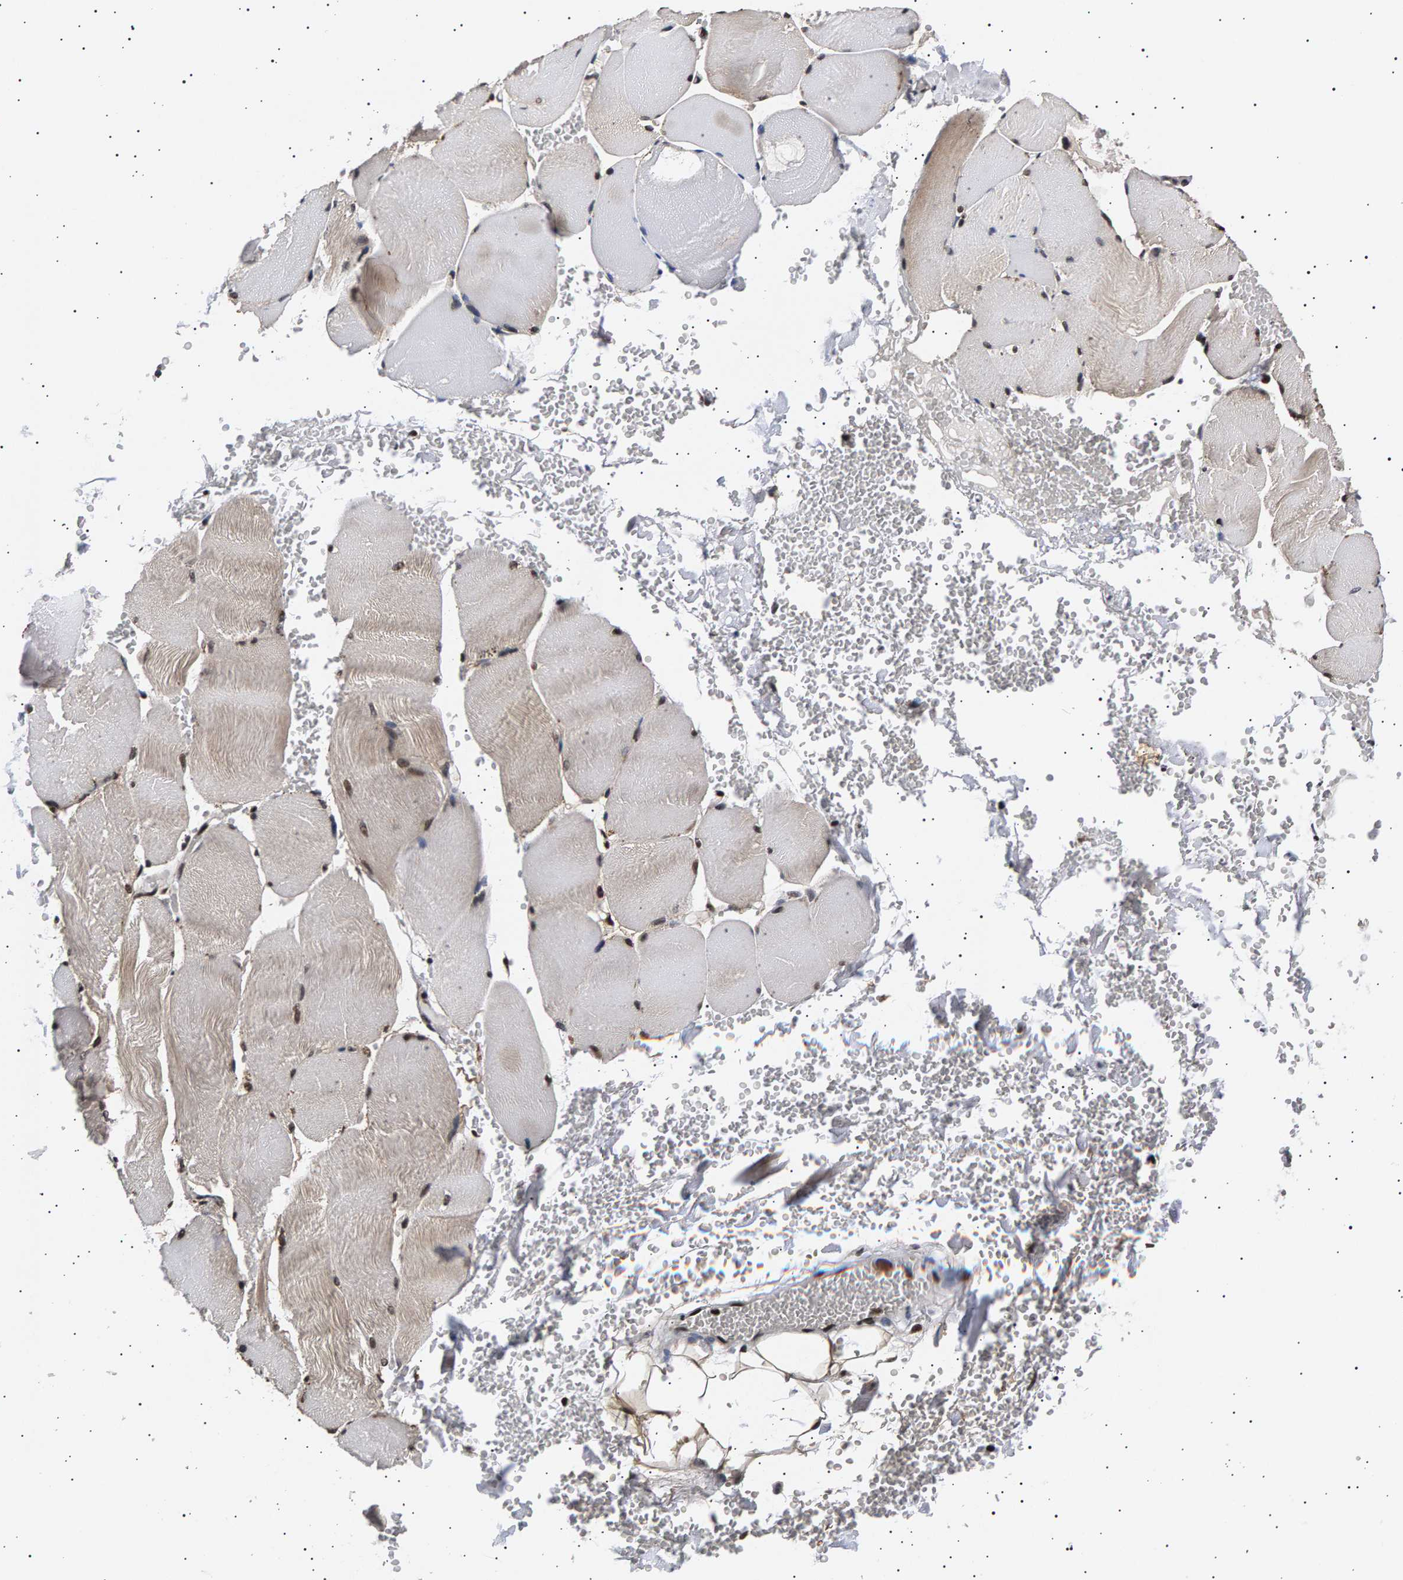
{"staining": {"intensity": "moderate", "quantity": "<25%", "location": "nuclear"}, "tissue": "skeletal muscle", "cell_type": "Myocytes", "image_type": "normal", "snomed": [{"axis": "morphology", "description": "Normal tissue, NOS"}, {"axis": "topography", "description": "Skin"}, {"axis": "topography", "description": "Skeletal muscle"}], "caption": "Myocytes display low levels of moderate nuclear positivity in approximately <25% of cells in benign human skeletal muscle. (Stains: DAB (3,3'-diaminobenzidine) in brown, nuclei in blue, Microscopy: brightfield microscopy at high magnification).", "gene": "ANKRD40", "patient": {"sex": "male", "age": 83}}